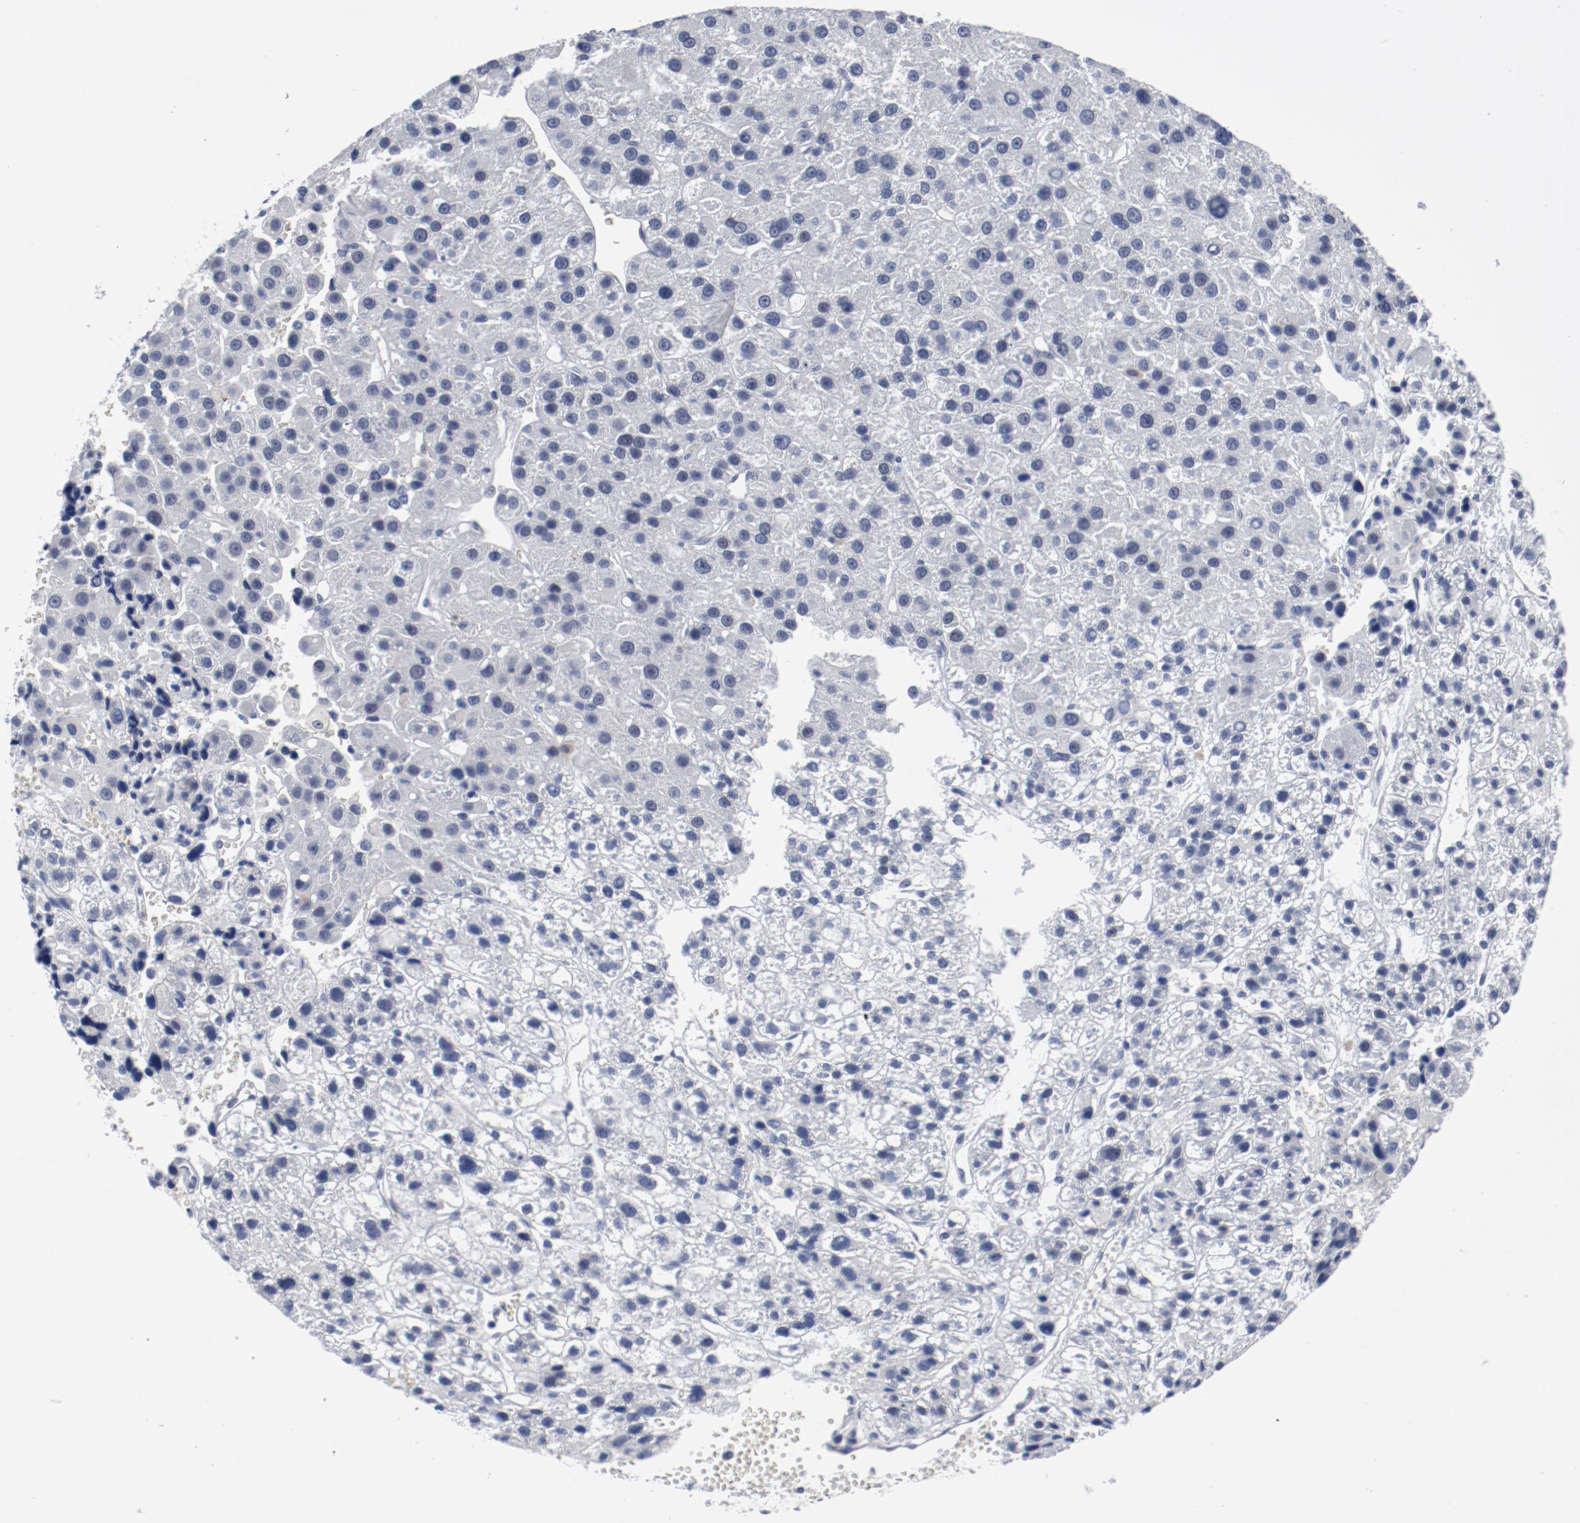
{"staining": {"intensity": "negative", "quantity": "none", "location": "none"}, "tissue": "liver cancer", "cell_type": "Tumor cells", "image_type": "cancer", "snomed": [{"axis": "morphology", "description": "Carcinoma, Hepatocellular, NOS"}, {"axis": "topography", "description": "Liver"}], "caption": "An image of human liver cancer (hepatocellular carcinoma) is negative for staining in tumor cells.", "gene": "ANKLE2", "patient": {"sex": "female", "age": 85}}